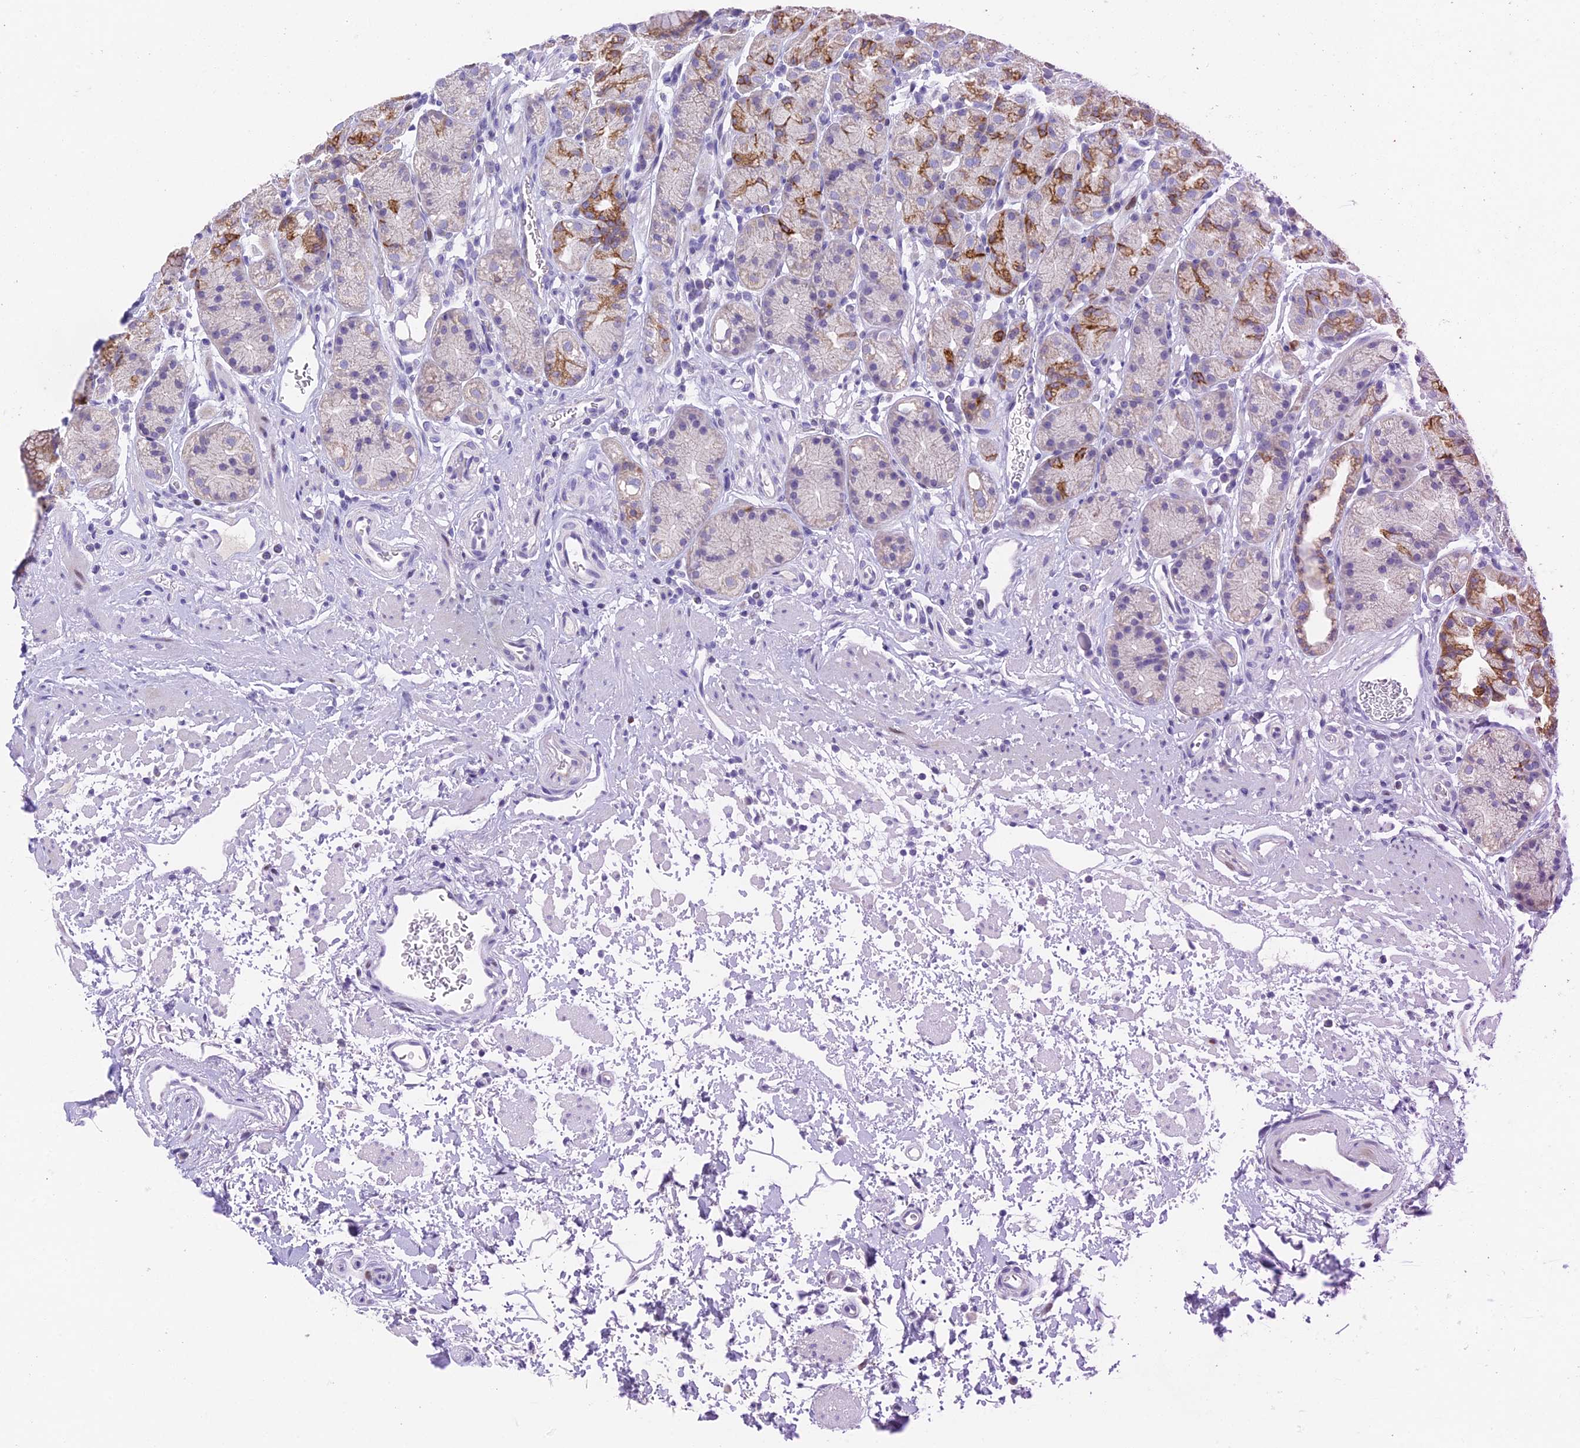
{"staining": {"intensity": "strong", "quantity": "25%-75%", "location": "cytoplasmic/membranous"}, "tissue": "stomach", "cell_type": "Glandular cells", "image_type": "normal", "snomed": [{"axis": "morphology", "description": "Normal tissue, NOS"}, {"axis": "topography", "description": "Stomach"}], "caption": "Glandular cells display high levels of strong cytoplasmic/membranous staining in approximately 25%-75% of cells in unremarkable stomach.", "gene": "REXO5", "patient": {"sex": "male", "age": 63}}